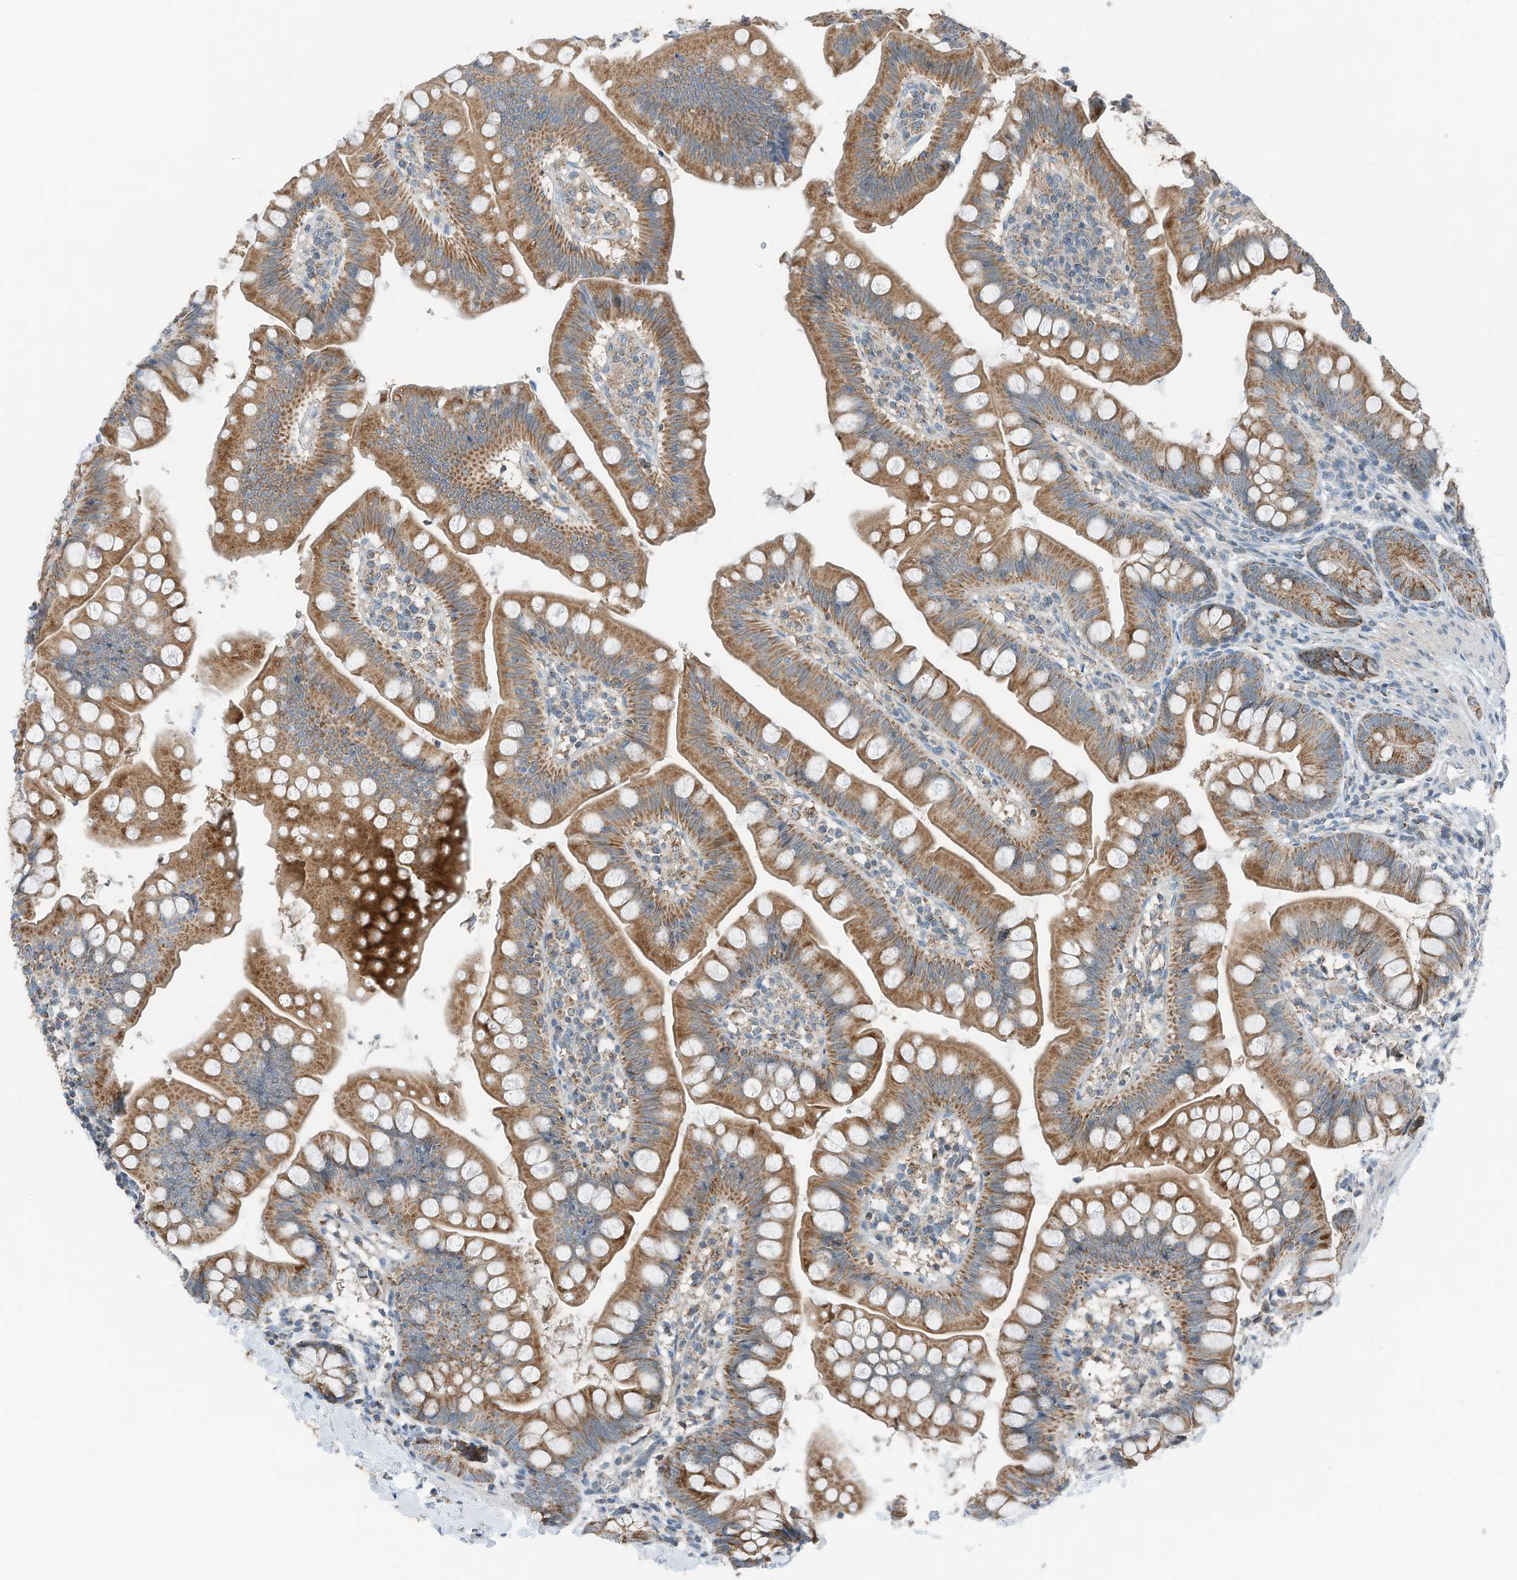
{"staining": {"intensity": "strong", "quantity": ">75%", "location": "cytoplasmic/membranous"}, "tissue": "small intestine", "cell_type": "Glandular cells", "image_type": "normal", "snomed": [{"axis": "morphology", "description": "Normal tissue, NOS"}, {"axis": "topography", "description": "Small intestine"}], "caption": "Immunohistochemistry histopathology image of benign small intestine stained for a protein (brown), which displays high levels of strong cytoplasmic/membranous staining in about >75% of glandular cells.", "gene": "RMND1", "patient": {"sex": "male", "age": 7}}